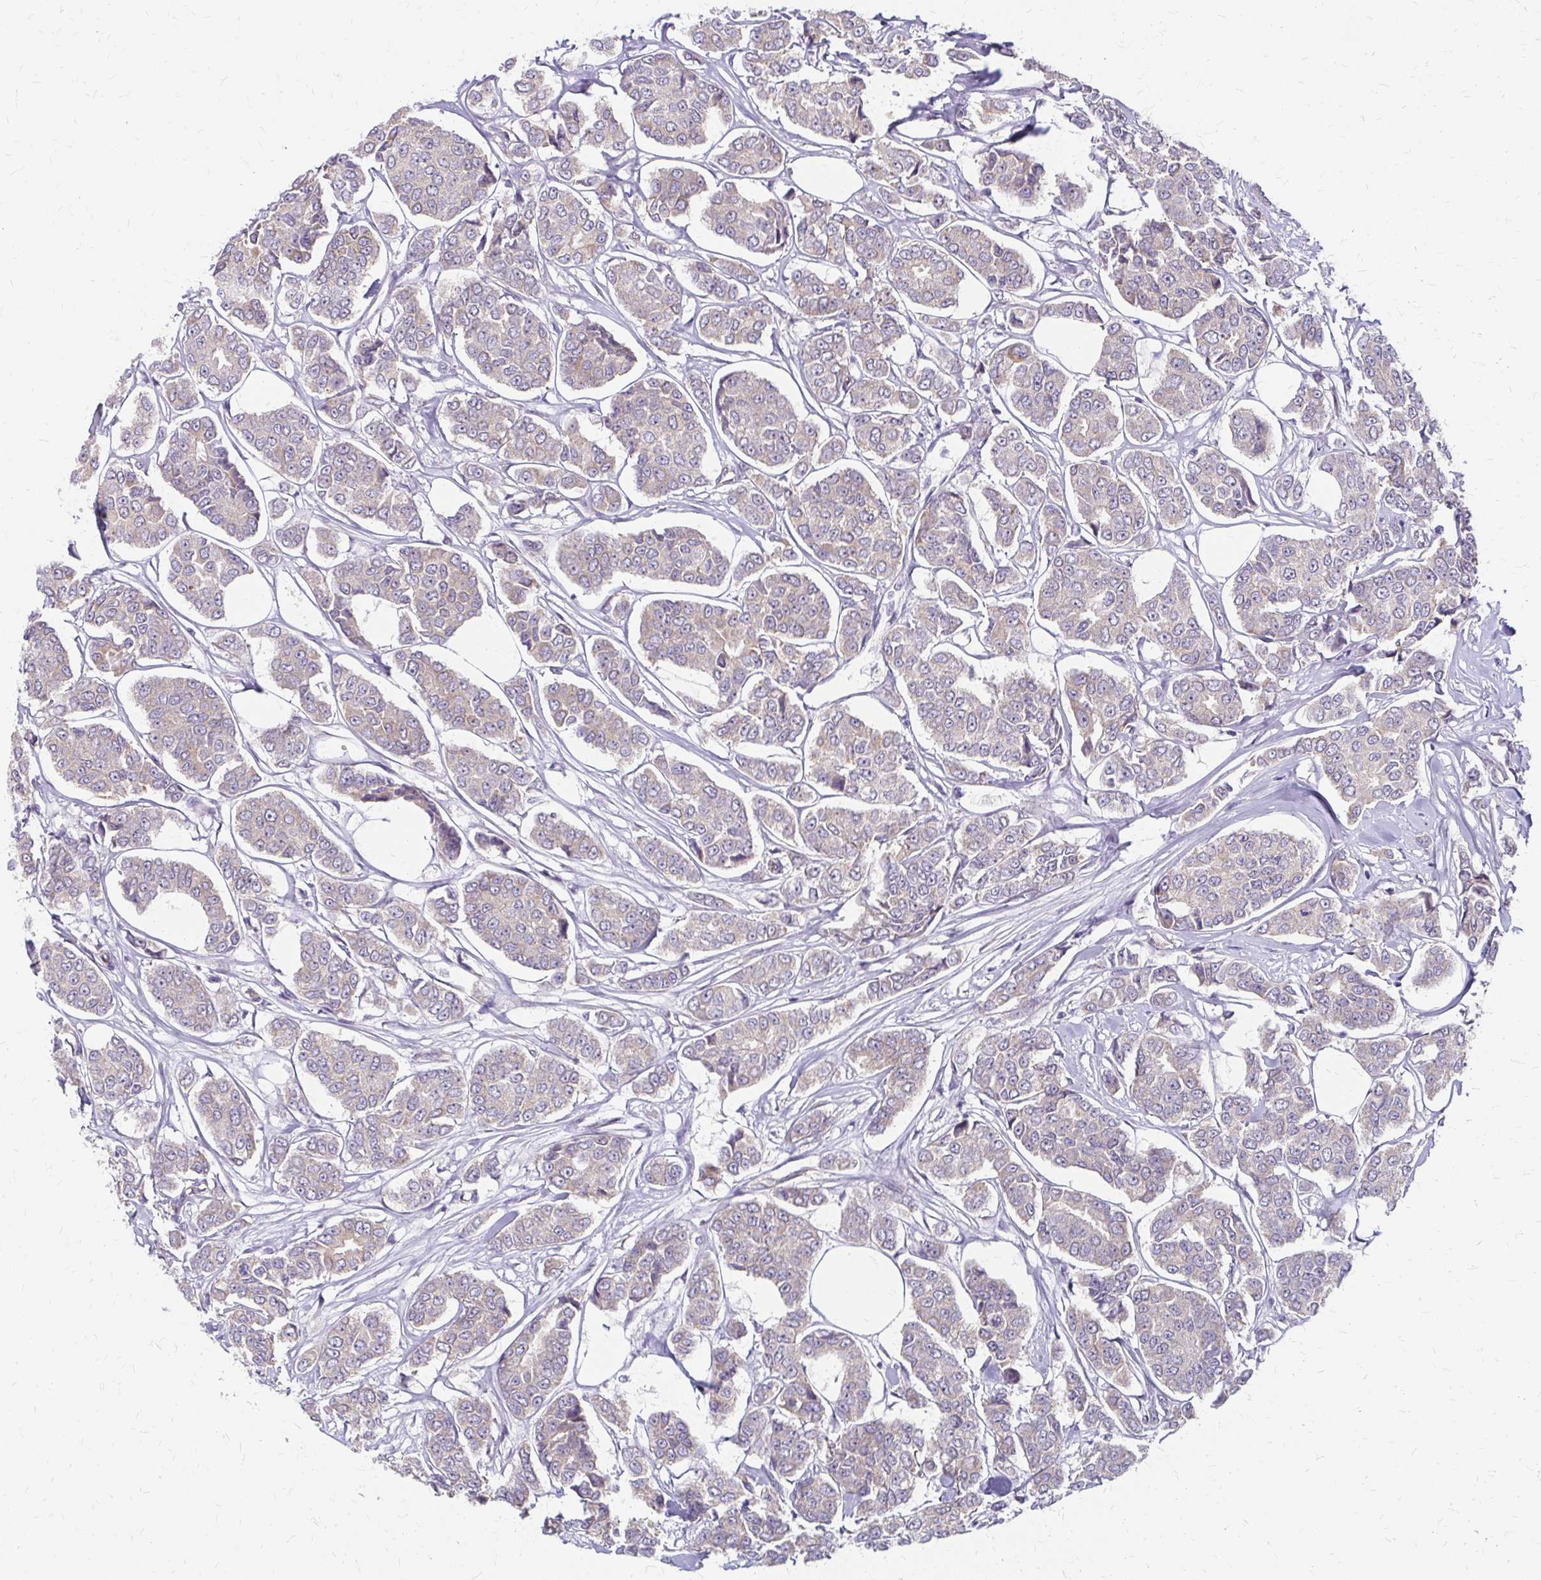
{"staining": {"intensity": "weak", "quantity": ">75%", "location": "cytoplasmic/membranous"}, "tissue": "breast cancer", "cell_type": "Tumor cells", "image_type": "cancer", "snomed": [{"axis": "morphology", "description": "Duct carcinoma"}, {"axis": "topography", "description": "Breast"}], "caption": "IHC photomicrograph of neoplastic tissue: breast intraductal carcinoma stained using immunohistochemistry exhibits low levels of weak protein expression localized specifically in the cytoplasmic/membranous of tumor cells, appearing as a cytoplasmic/membranous brown color.", "gene": "ZNF383", "patient": {"sex": "female", "age": 94}}